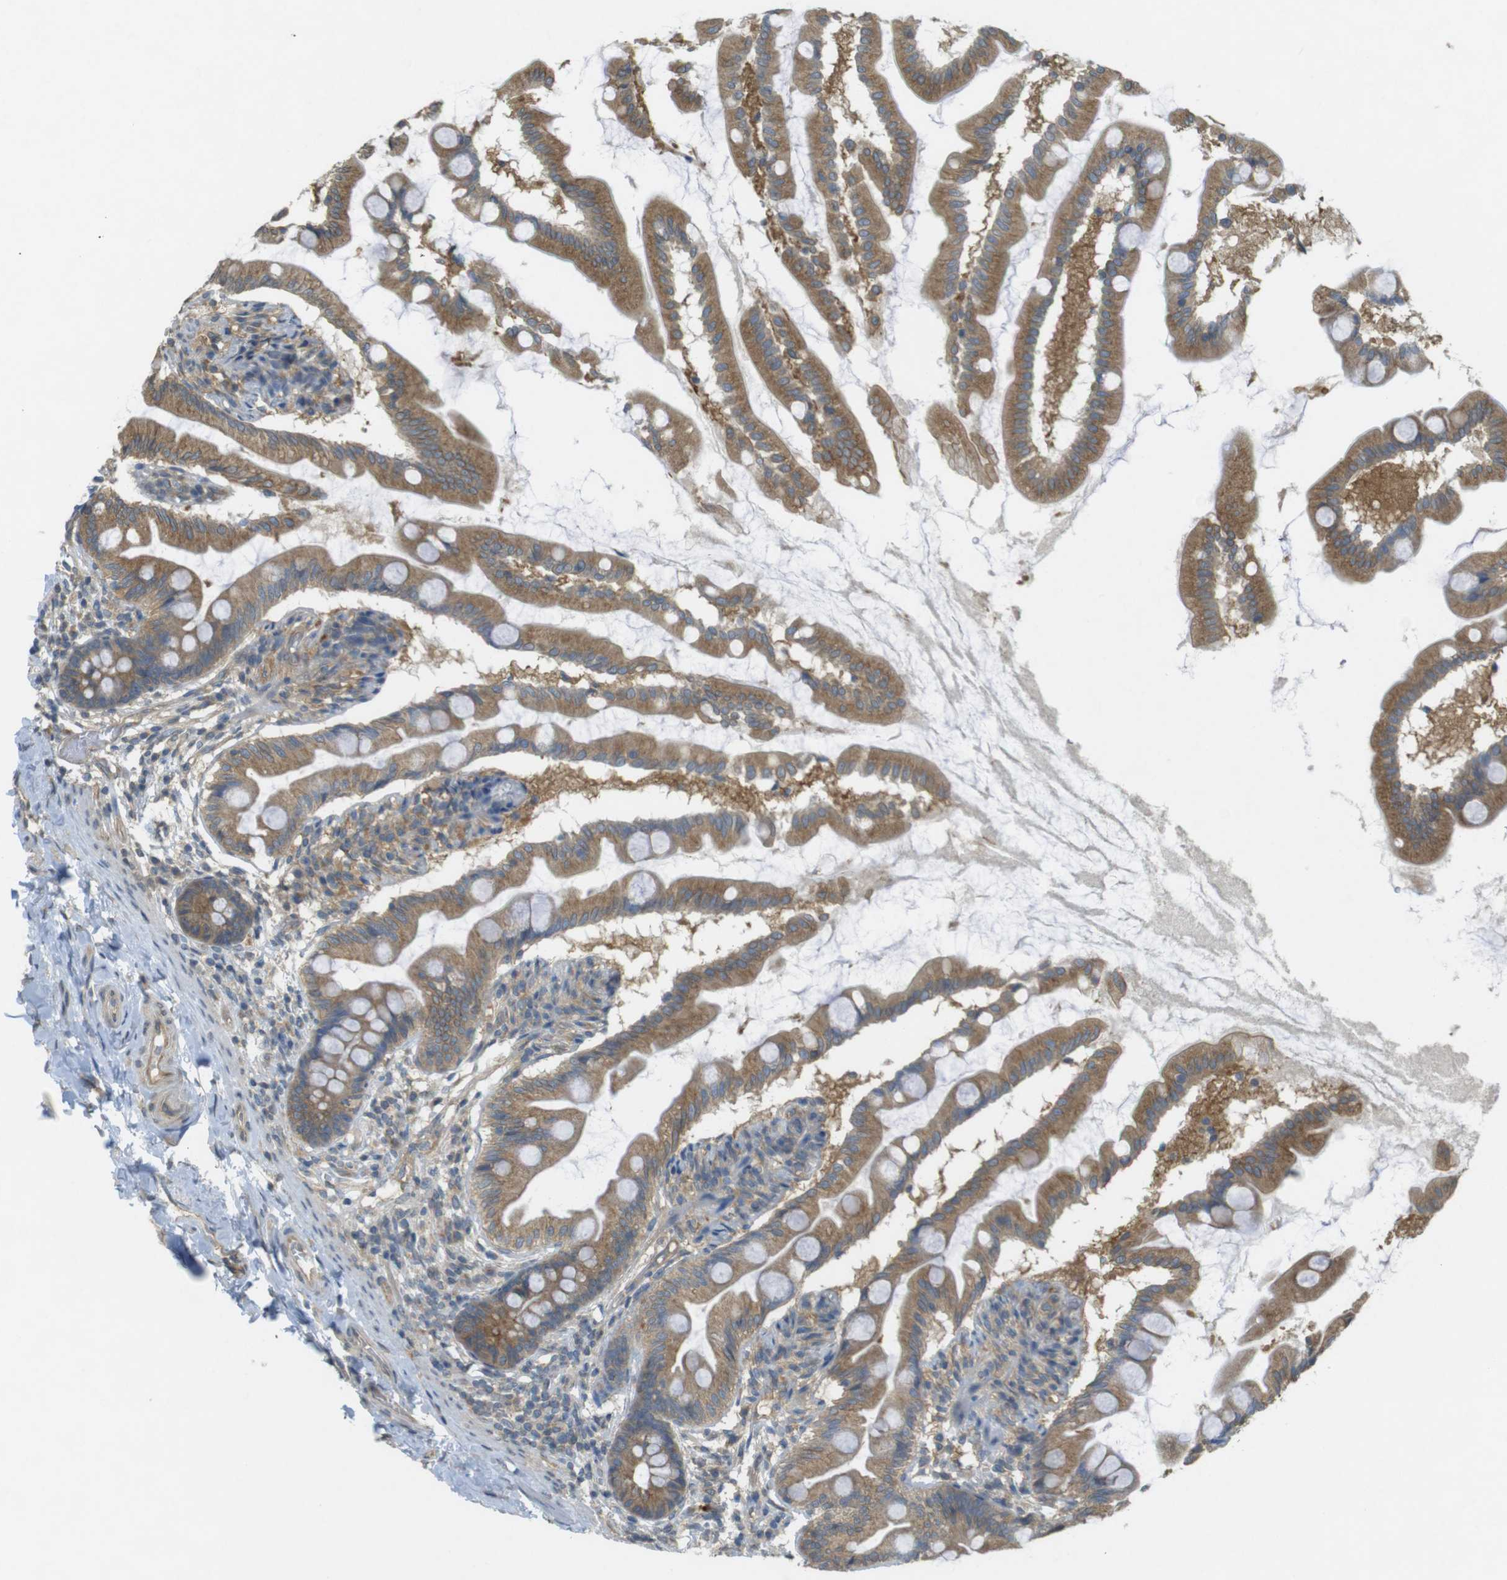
{"staining": {"intensity": "moderate", "quantity": ">75%", "location": "cytoplasmic/membranous"}, "tissue": "small intestine", "cell_type": "Glandular cells", "image_type": "normal", "snomed": [{"axis": "morphology", "description": "Normal tissue, NOS"}, {"axis": "topography", "description": "Small intestine"}], "caption": "An immunohistochemistry (IHC) micrograph of unremarkable tissue is shown. Protein staining in brown shows moderate cytoplasmic/membranous positivity in small intestine within glandular cells.", "gene": "KIF5B", "patient": {"sex": "female", "age": 56}}